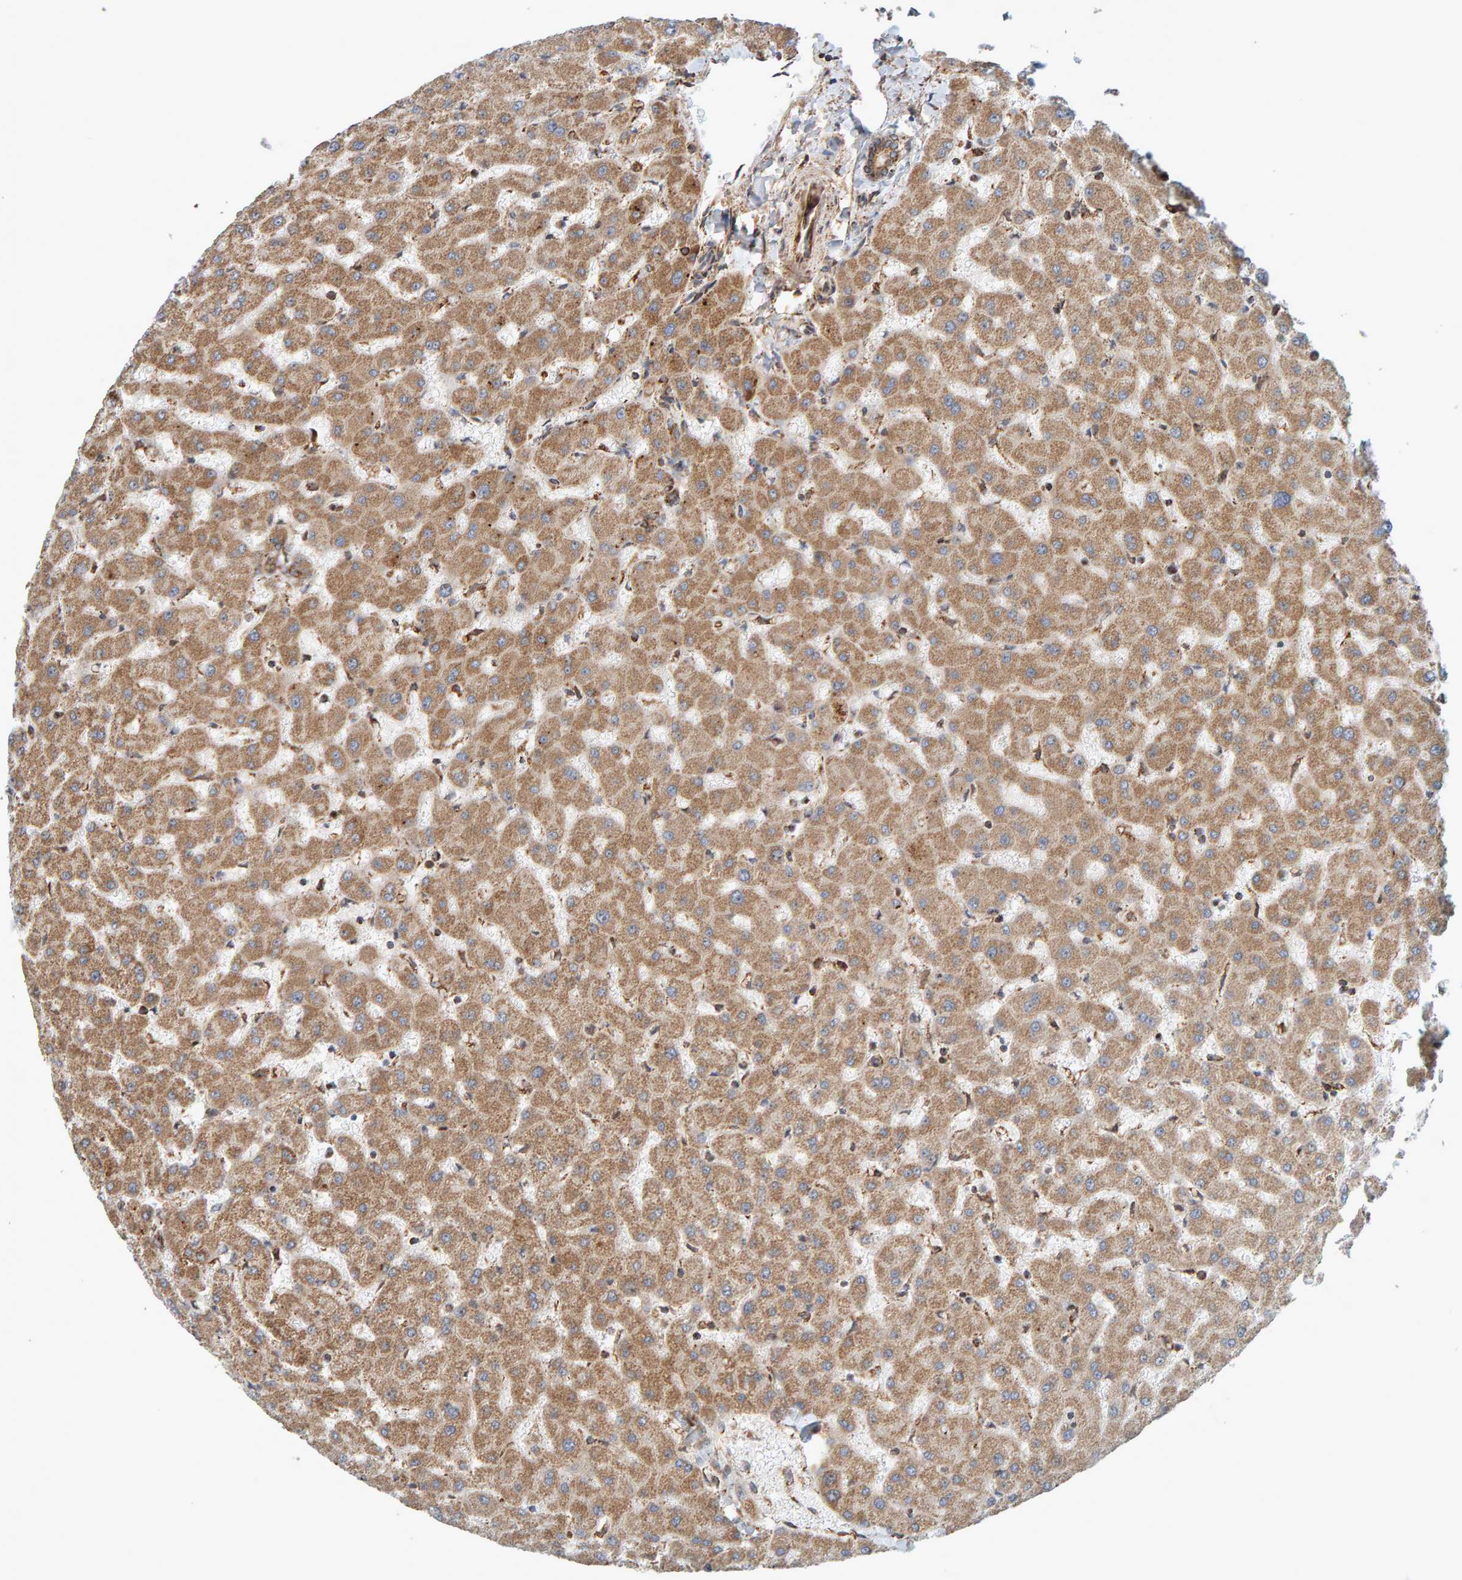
{"staining": {"intensity": "moderate", "quantity": ">75%", "location": "cytoplasmic/membranous"}, "tissue": "liver", "cell_type": "Cholangiocytes", "image_type": "normal", "snomed": [{"axis": "morphology", "description": "Normal tissue, NOS"}, {"axis": "topography", "description": "Liver"}], "caption": "High-power microscopy captured an immunohistochemistry (IHC) micrograph of normal liver, revealing moderate cytoplasmic/membranous positivity in approximately >75% of cholangiocytes.", "gene": "MRPL45", "patient": {"sex": "female", "age": 63}}